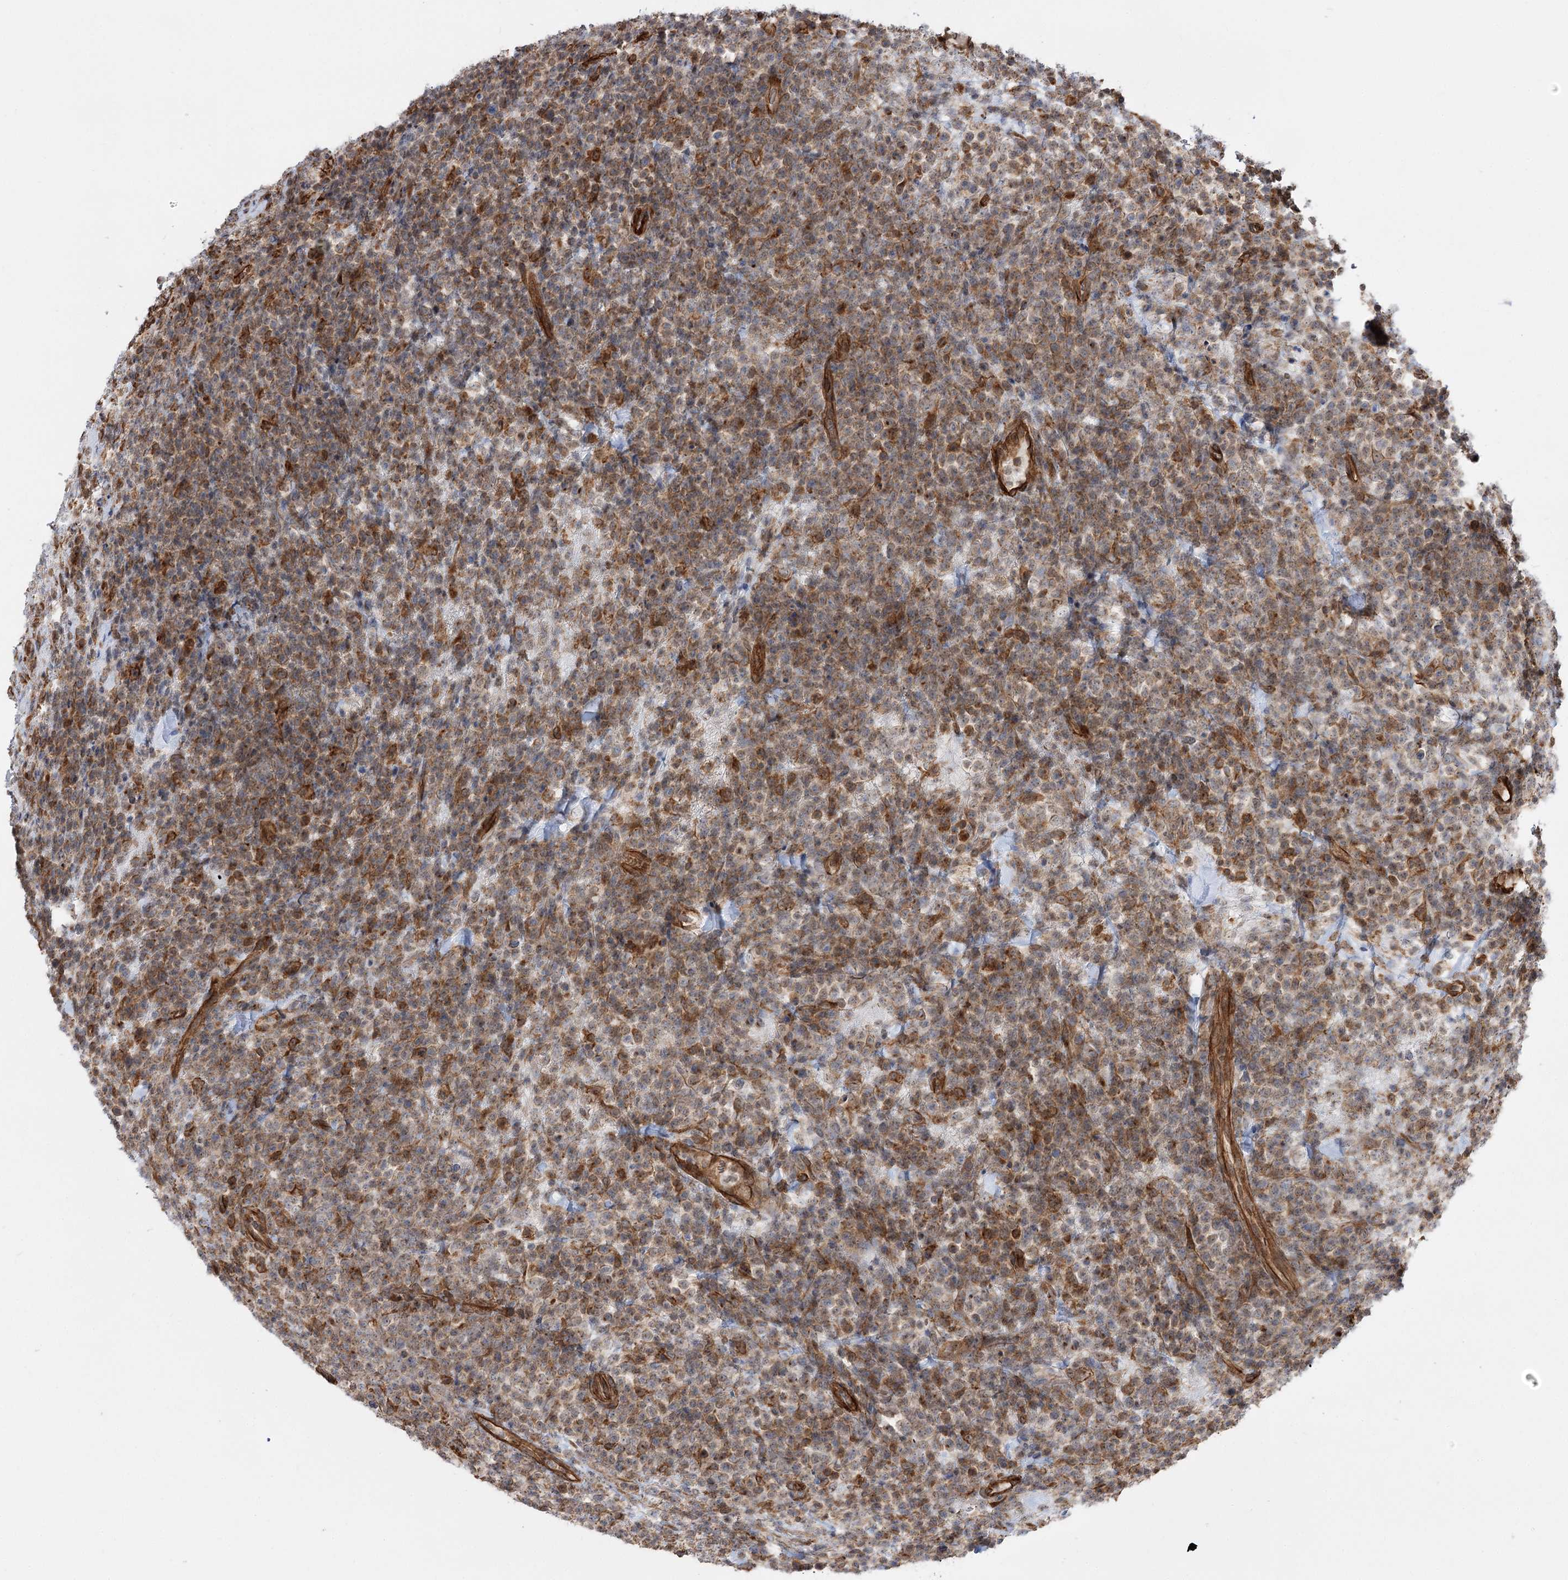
{"staining": {"intensity": "weak", "quantity": "25%-75%", "location": "cytoplasmic/membranous"}, "tissue": "lymphoma", "cell_type": "Tumor cells", "image_type": "cancer", "snomed": [{"axis": "morphology", "description": "Malignant lymphoma, non-Hodgkin's type, High grade"}, {"axis": "topography", "description": "Colon"}], "caption": "IHC photomicrograph of neoplastic tissue: high-grade malignant lymphoma, non-Hodgkin's type stained using immunohistochemistry (IHC) displays low levels of weak protein expression localized specifically in the cytoplasmic/membranous of tumor cells, appearing as a cytoplasmic/membranous brown color.", "gene": "SH3BP5L", "patient": {"sex": "female", "age": 53}}